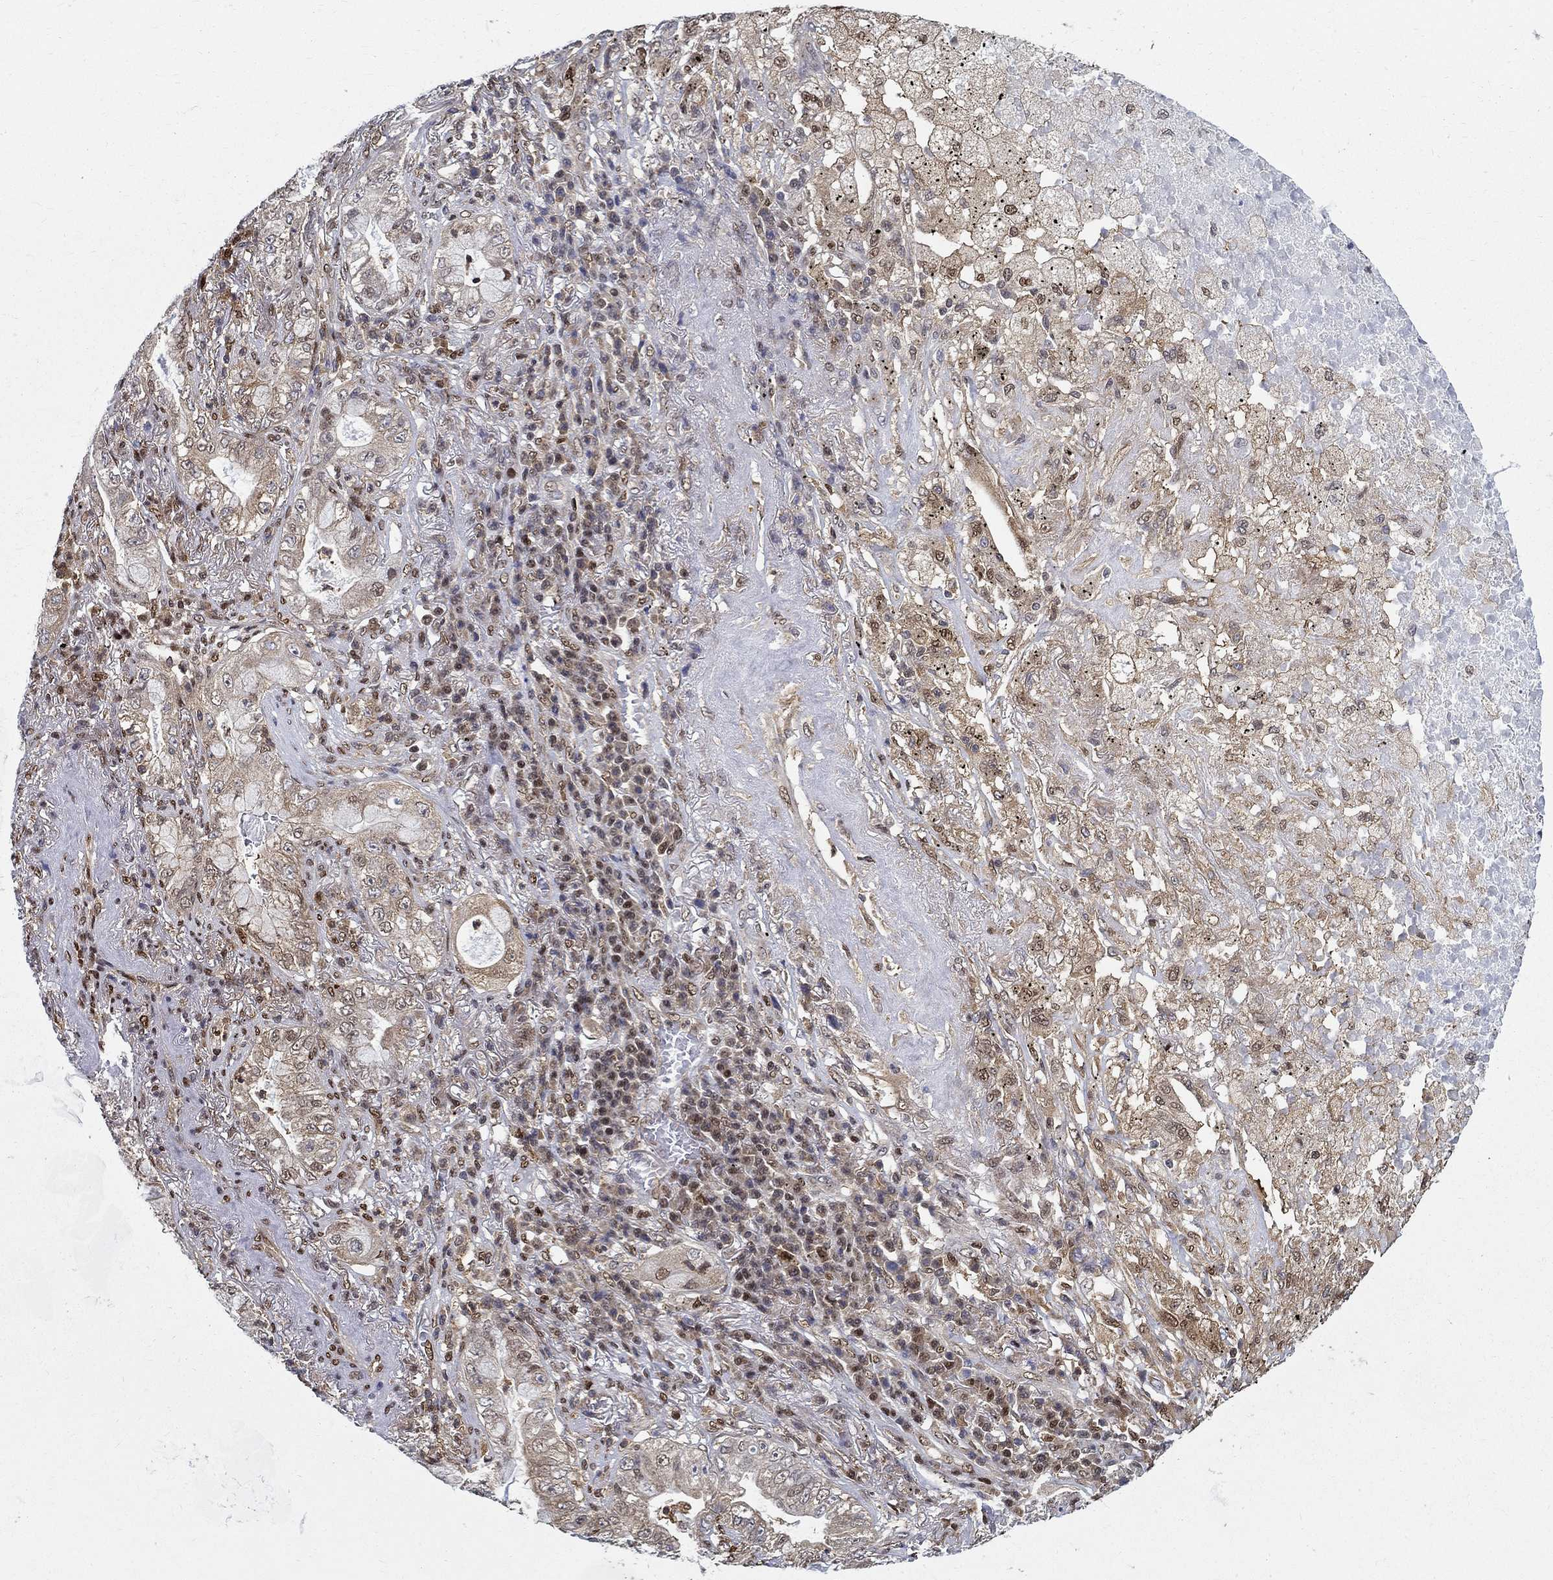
{"staining": {"intensity": "weak", "quantity": "<25%", "location": "cytoplasmic/membranous"}, "tissue": "lung cancer", "cell_type": "Tumor cells", "image_type": "cancer", "snomed": [{"axis": "morphology", "description": "Adenocarcinoma, NOS"}, {"axis": "topography", "description": "Lung"}], "caption": "This image is of adenocarcinoma (lung) stained with IHC to label a protein in brown with the nuclei are counter-stained blue. There is no staining in tumor cells.", "gene": "ZNF594", "patient": {"sex": "female", "age": 73}}